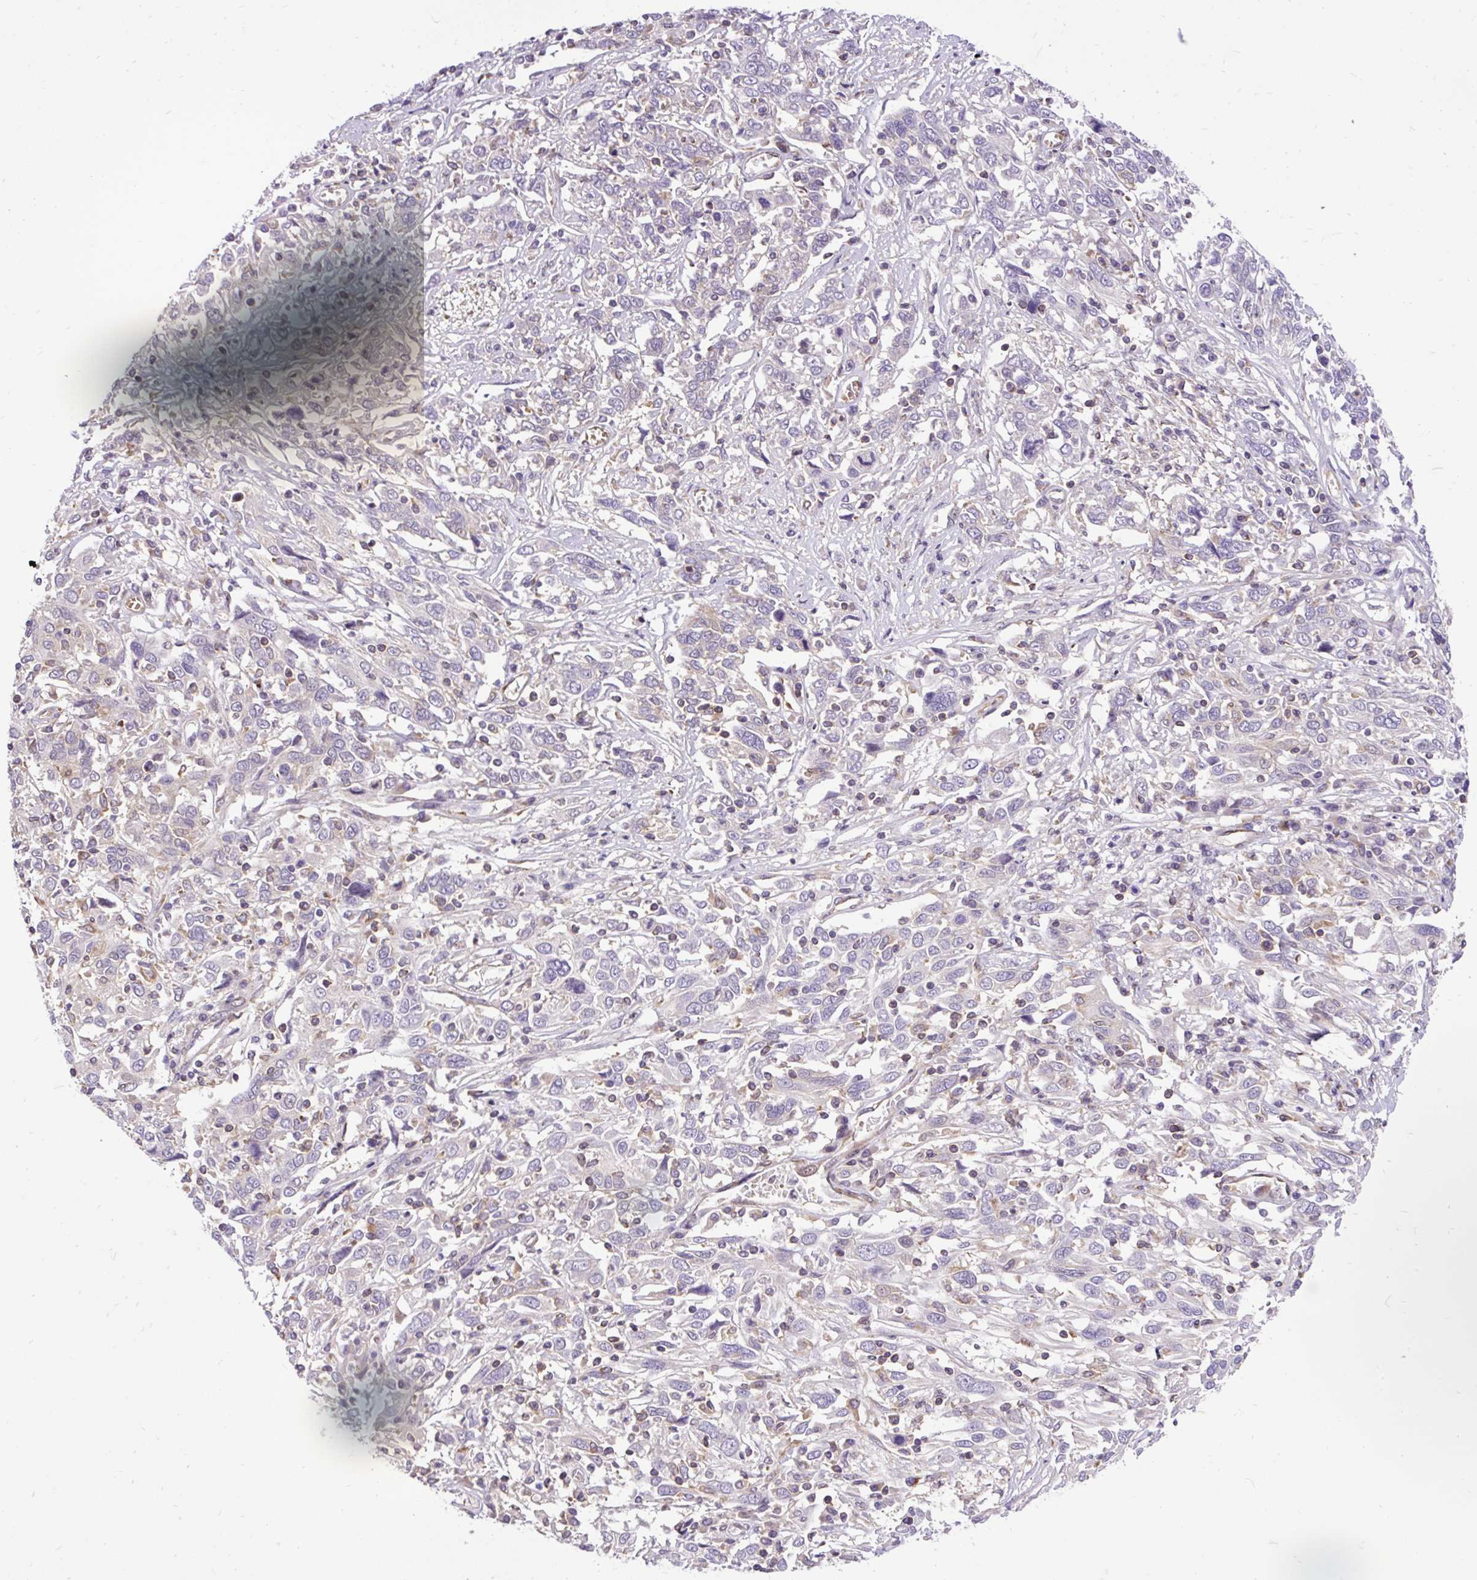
{"staining": {"intensity": "negative", "quantity": "none", "location": "none"}, "tissue": "cervical cancer", "cell_type": "Tumor cells", "image_type": "cancer", "snomed": [{"axis": "morphology", "description": "Squamous cell carcinoma, NOS"}, {"axis": "topography", "description": "Cervix"}], "caption": "Immunohistochemical staining of human cervical squamous cell carcinoma reveals no significant positivity in tumor cells. The staining was performed using DAB to visualize the protein expression in brown, while the nuclei were stained in blue with hematoxylin (Magnification: 20x).", "gene": "TRIM17", "patient": {"sex": "female", "age": 46}}